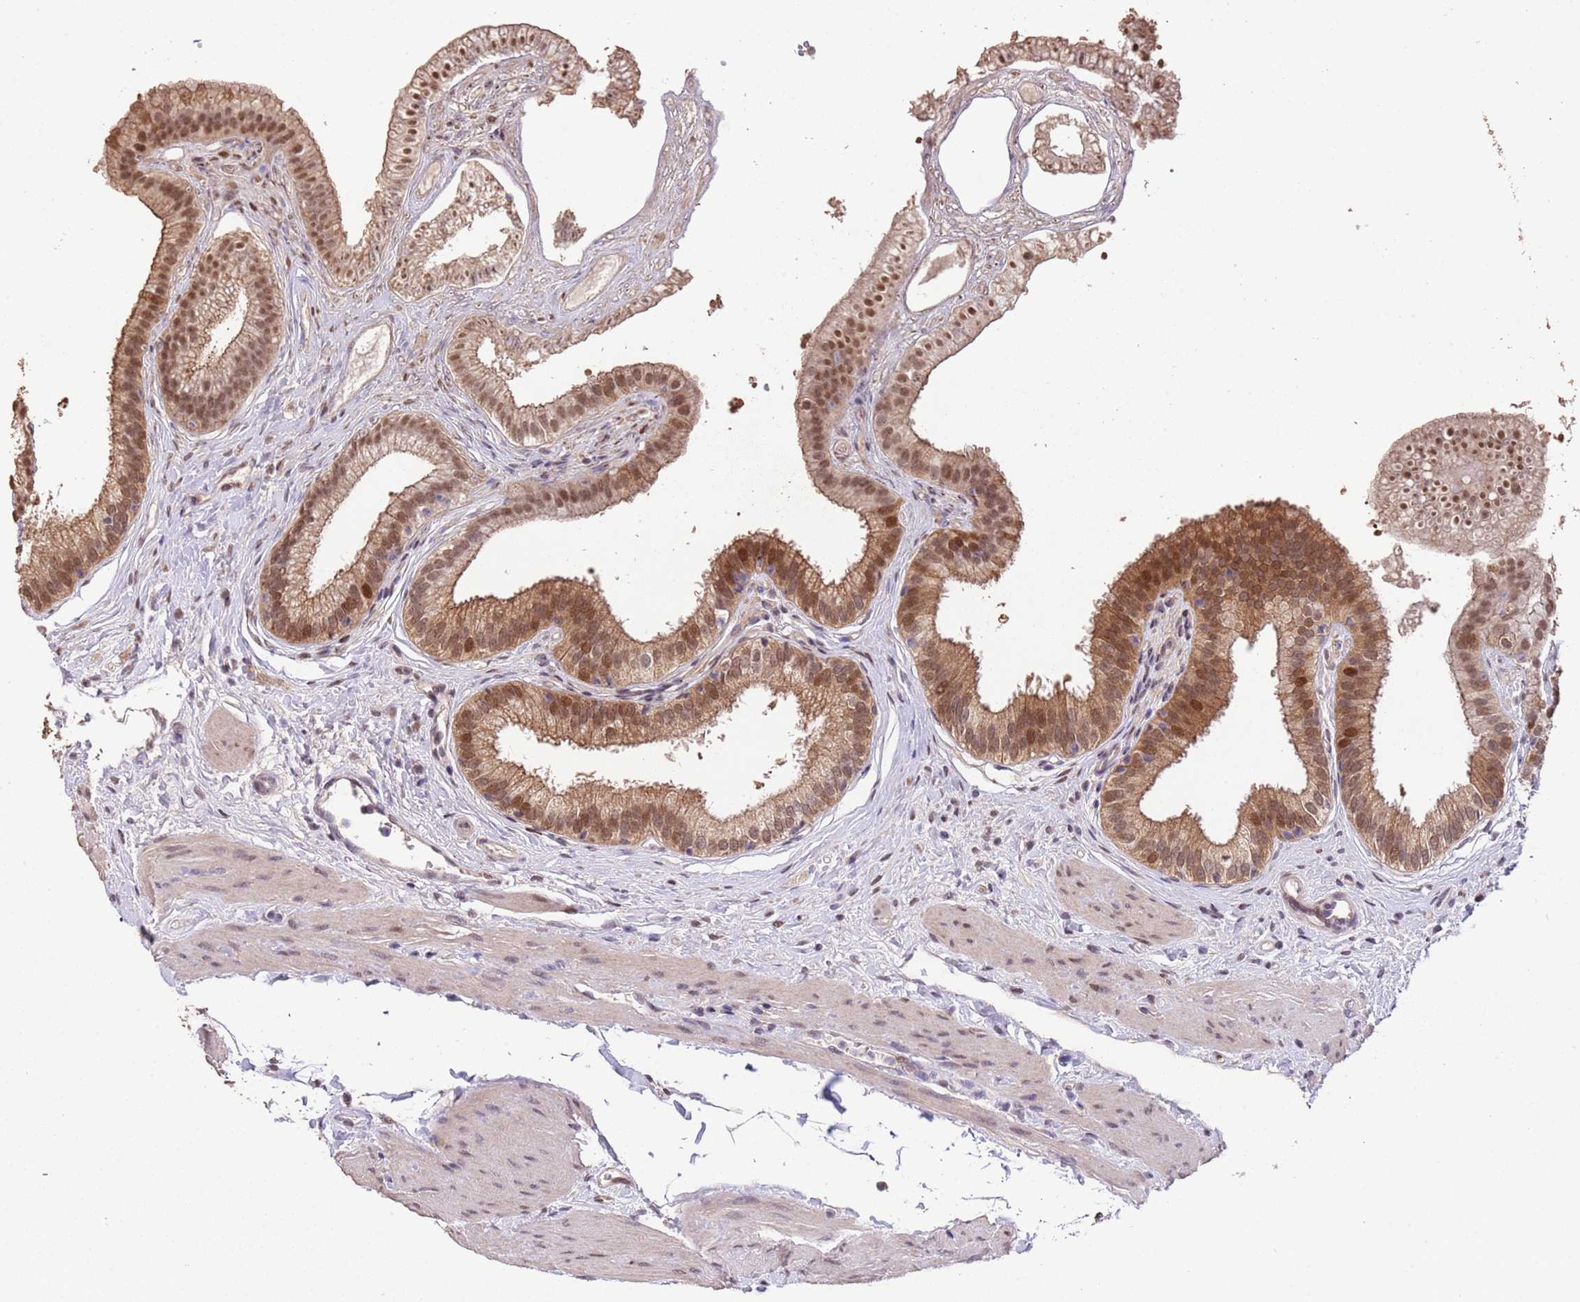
{"staining": {"intensity": "moderate", "quantity": ">75%", "location": "cytoplasmic/membranous,nuclear"}, "tissue": "gallbladder", "cell_type": "Glandular cells", "image_type": "normal", "snomed": [{"axis": "morphology", "description": "Normal tissue, NOS"}, {"axis": "topography", "description": "Gallbladder"}], "caption": "A micrograph of human gallbladder stained for a protein exhibits moderate cytoplasmic/membranous,nuclear brown staining in glandular cells.", "gene": "NPHP1", "patient": {"sex": "female", "age": 54}}